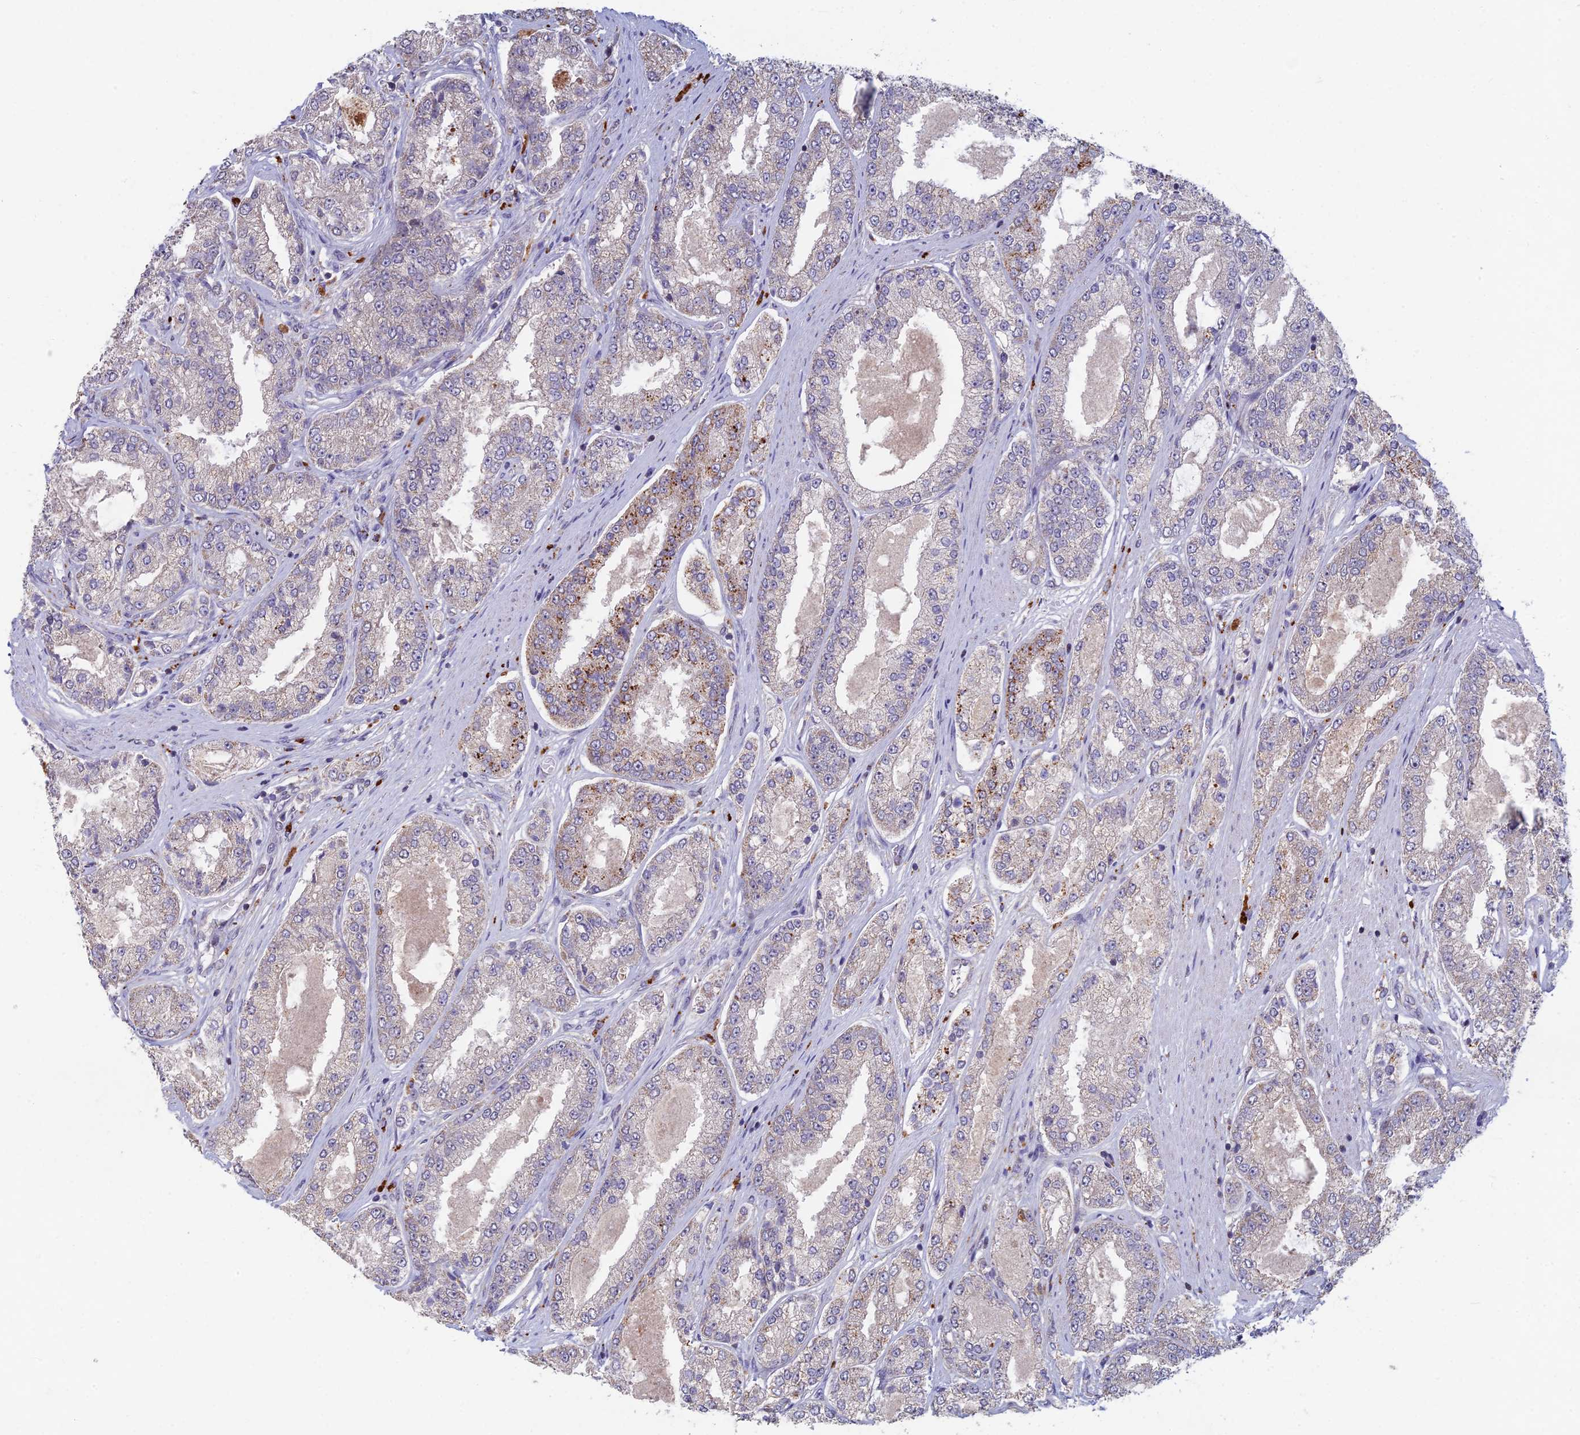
{"staining": {"intensity": "moderate", "quantity": "<25%", "location": "cytoplasmic/membranous"}, "tissue": "prostate cancer", "cell_type": "Tumor cells", "image_type": "cancer", "snomed": [{"axis": "morphology", "description": "Adenocarcinoma, High grade"}, {"axis": "topography", "description": "Prostate"}], "caption": "Immunohistochemistry staining of prostate cancer, which displays low levels of moderate cytoplasmic/membranous expression in about <25% of tumor cells indicating moderate cytoplasmic/membranous protein expression. The staining was performed using DAB (3,3'-diaminobenzidine) (brown) for protein detection and nuclei were counterstained in hematoxylin (blue).", "gene": "FOXS1", "patient": {"sex": "male", "age": 71}}